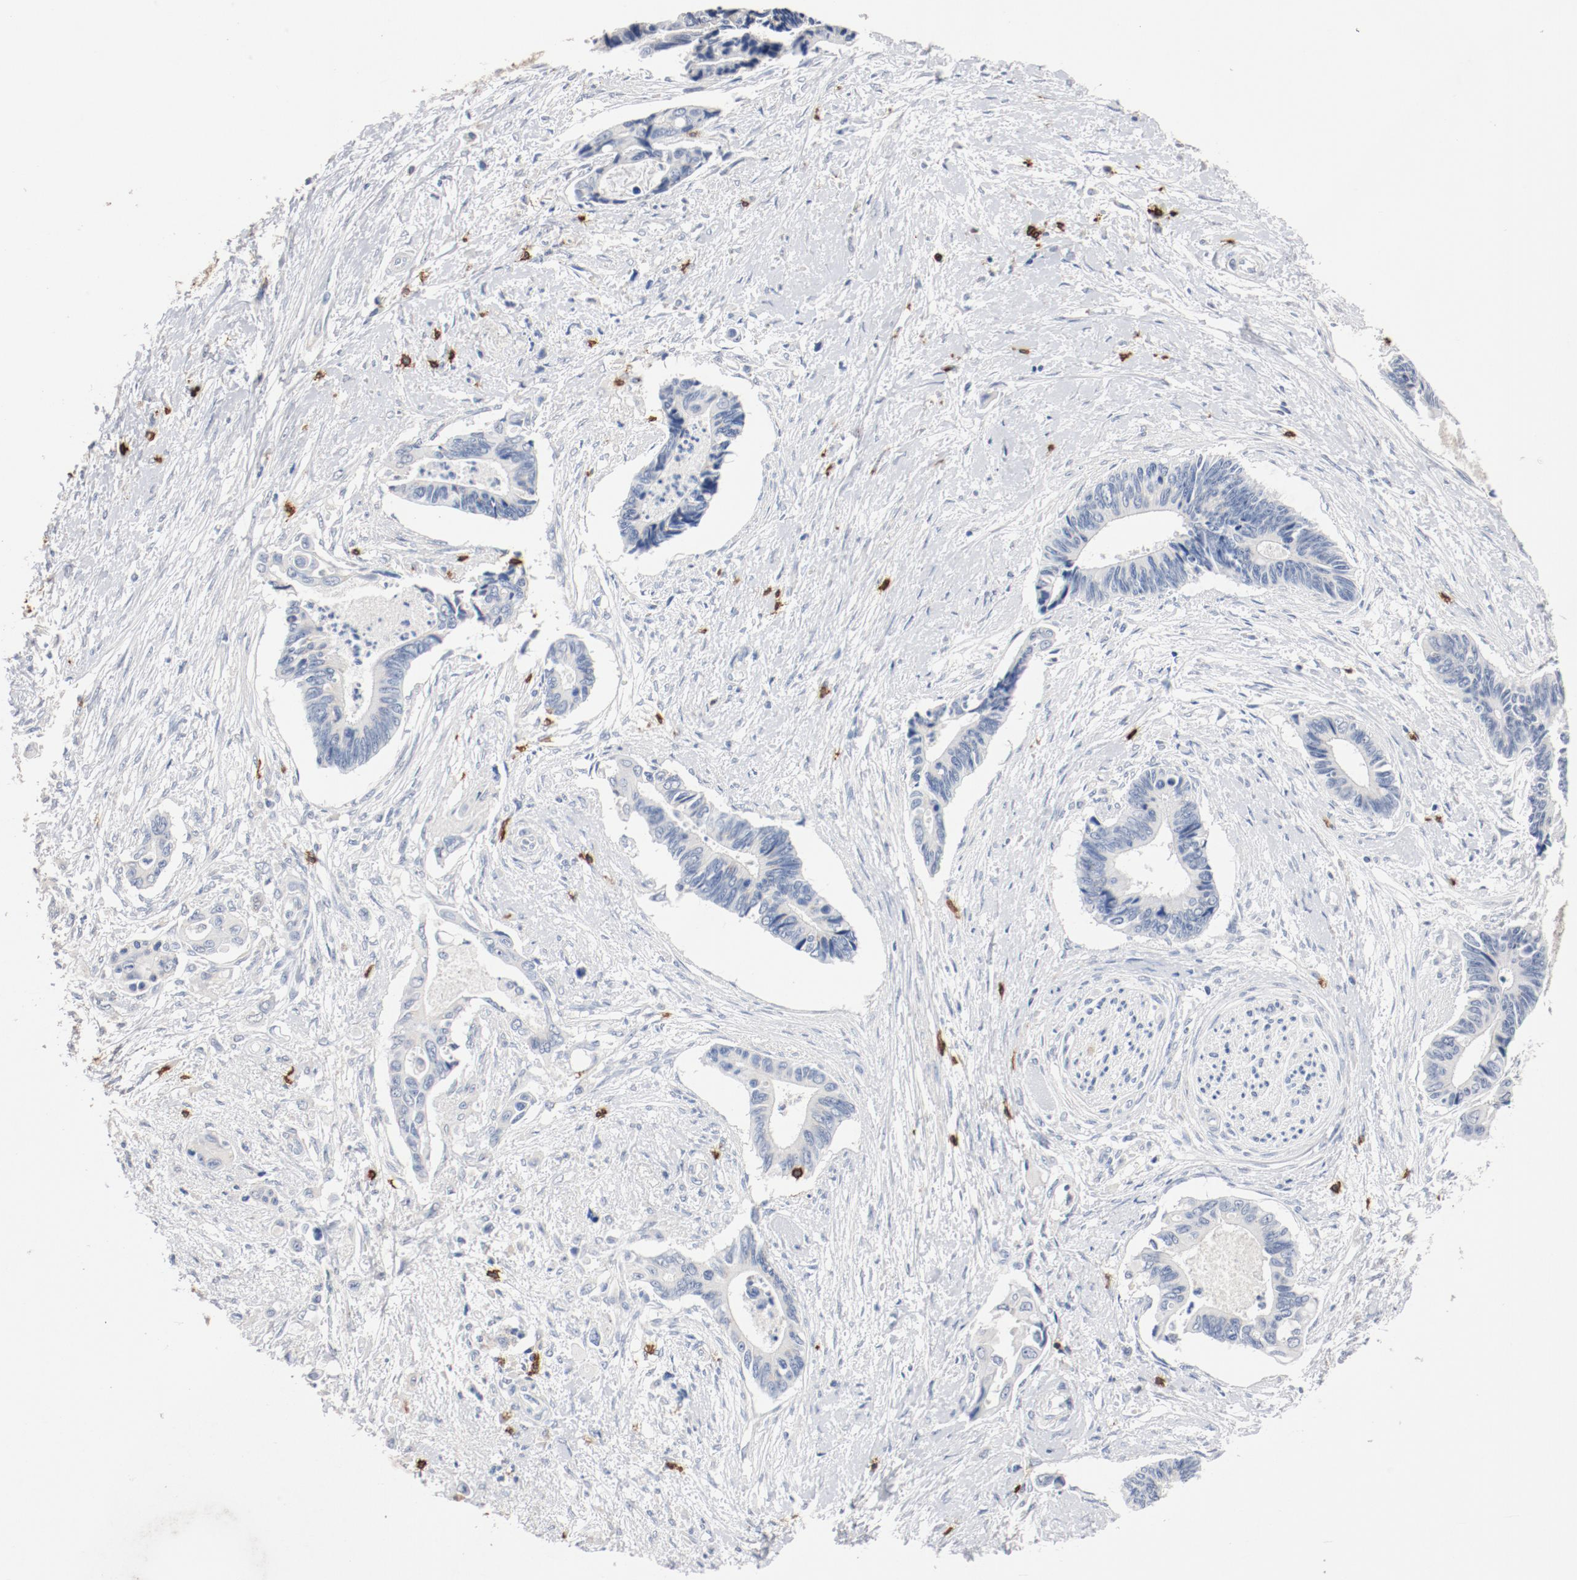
{"staining": {"intensity": "negative", "quantity": "none", "location": "none"}, "tissue": "pancreatic cancer", "cell_type": "Tumor cells", "image_type": "cancer", "snomed": [{"axis": "morphology", "description": "Adenocarcinoma, NOS"}, {"axis": "topography", "description": "Pancreas"}], "caption": "A high-resolution image shows immunohistochemistry staining of adenocarcinoma (pancreatic), which demonstrates no significant staining in tumor cells. (DAB (3,3'-diaminobenzidine) immunohistochemistry (IHC) with hematoxylin counter stain).", "gene": "CD247", "patient": {"sex": "female", "age": 70}}